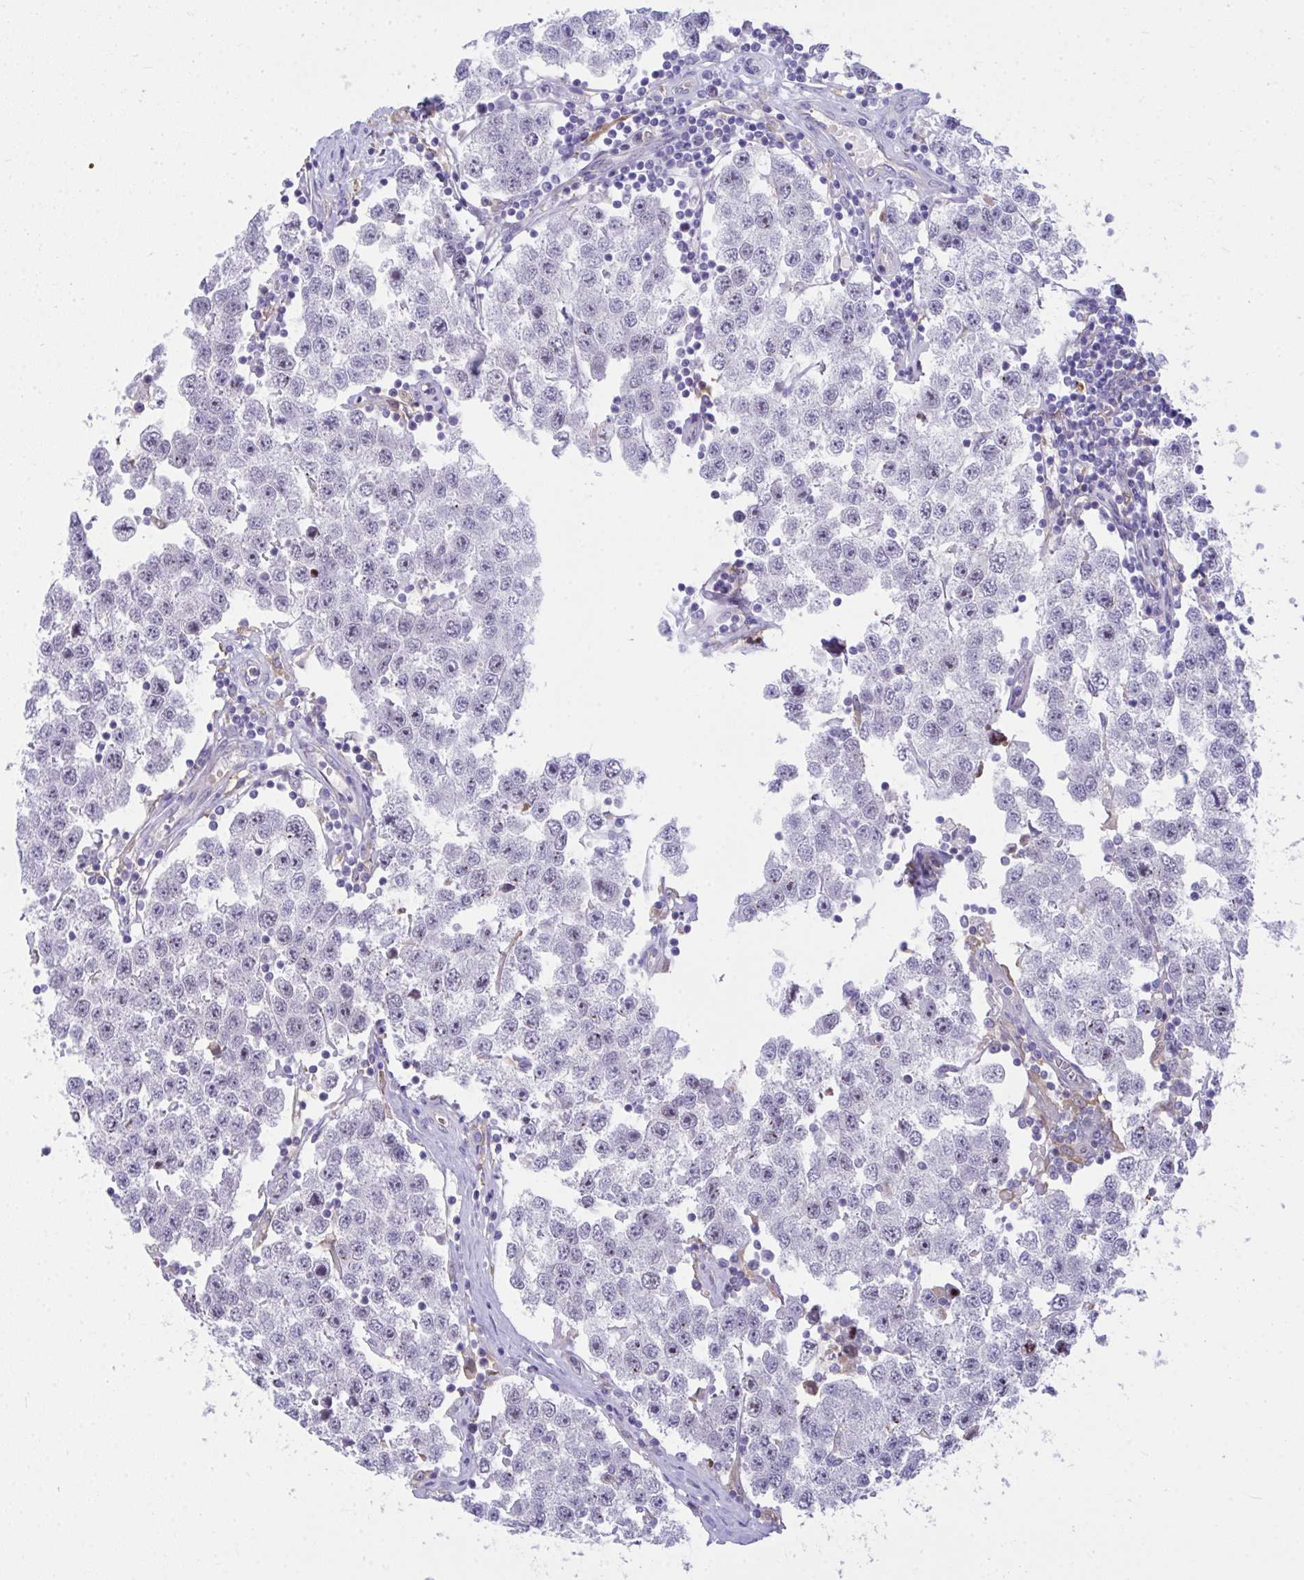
{"staining": {"intensity": "negative", "quantity": "none", "location": "none"}, "tissue": "testis cancer", "cell_type": "Tumor cells", "image_type": "cancer", "snomed": [{"axis": "morphology", "description": "Seminoma, NOS"}, {"axis": "topography", "description": "Testis"}], "caption": "The immunohistochemistry (IHC) micrograph has no significant positivity in tumor cells of testis cancer (seminoma) tissue.", "gene": "CENPQ", "patient": {"sex": "male", "age": 34}}